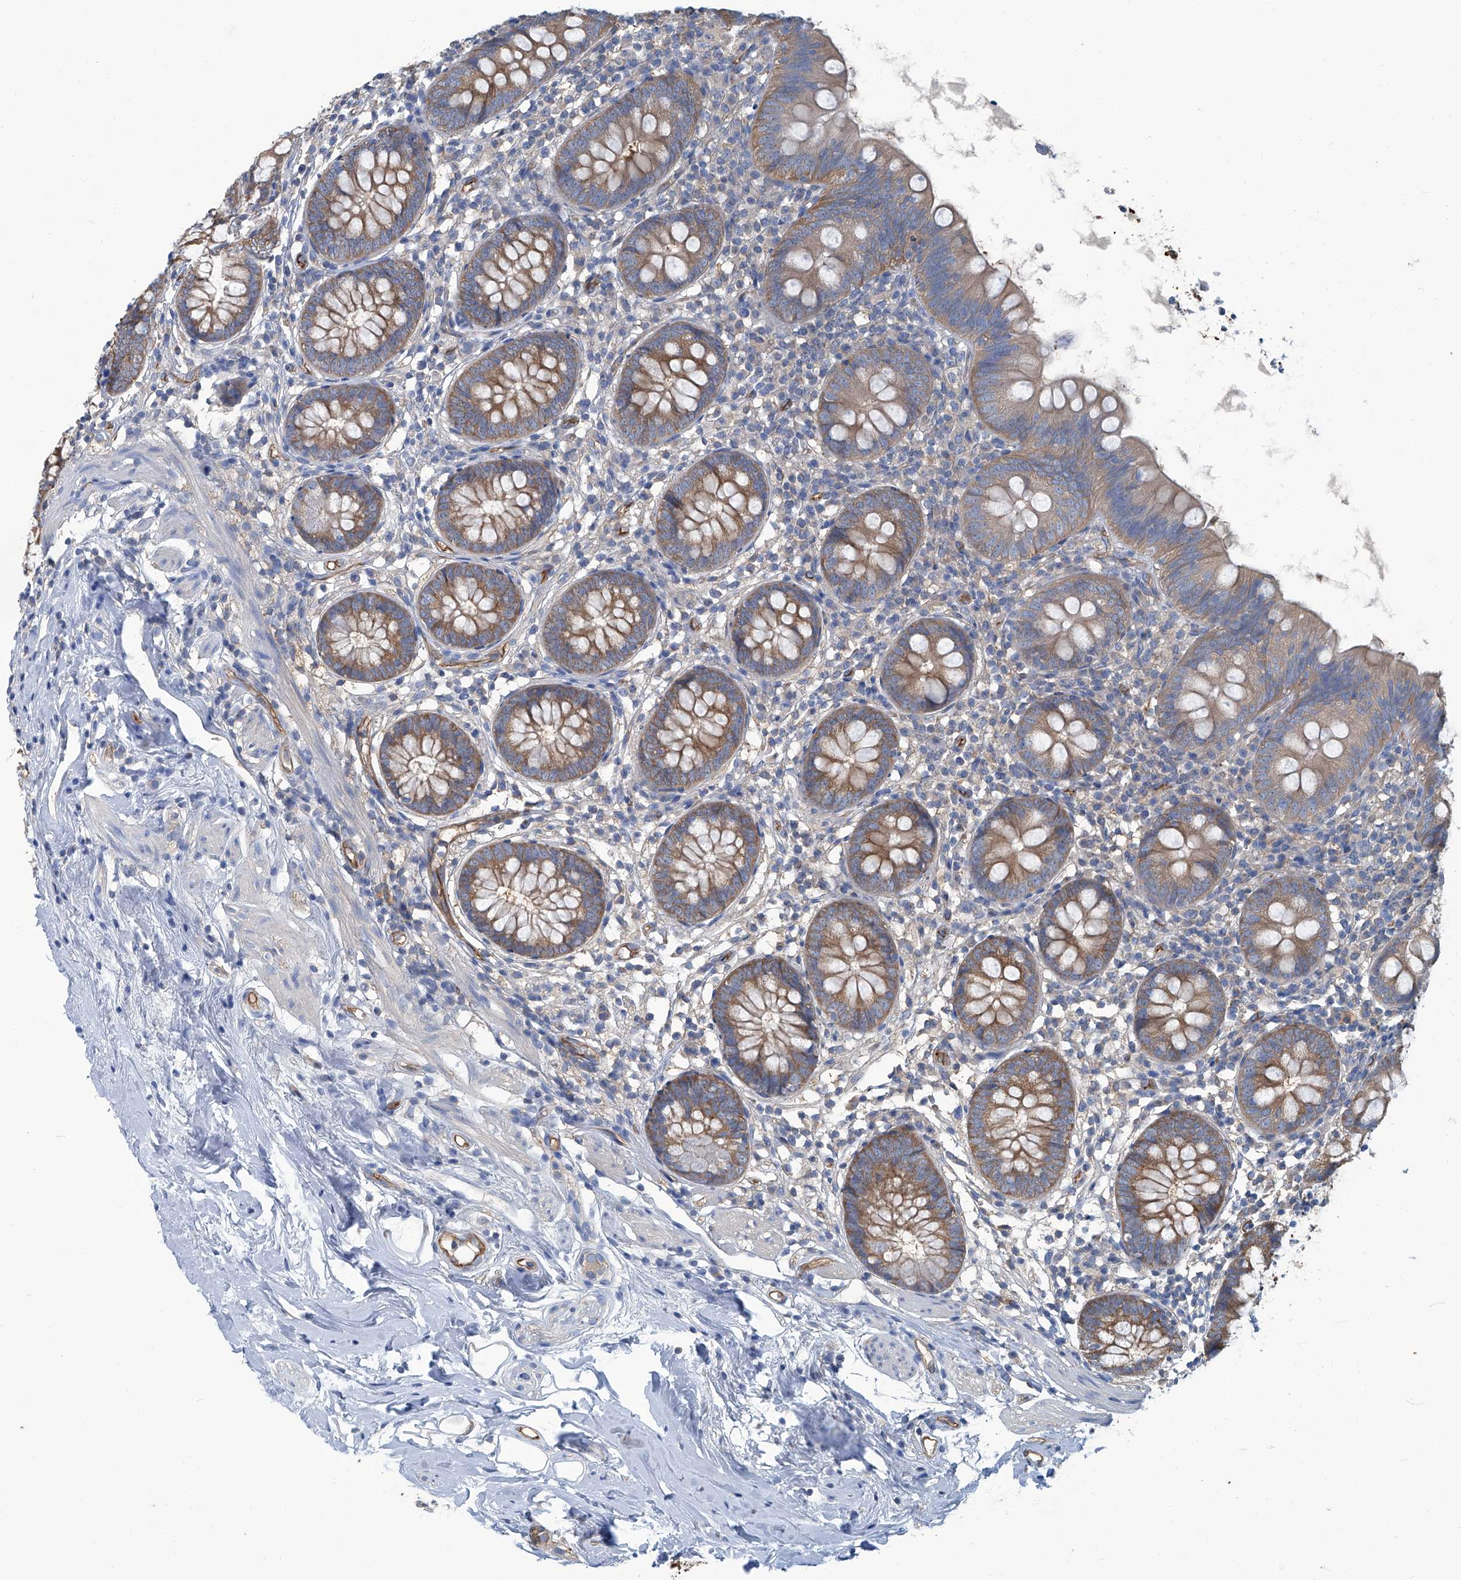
{"staining": {"intensity": "moderate", "quantity": "25%-75%", "location": "cytoplasmic/membranous"}, "tissue": "appendix", "cell_type": "Glandular cells", "image_type": "normal", "snomed": [{"axis": "morphology", "description": "Normal tissue, NOS"}, {"axis": "topography", "description": "Appendix"}], "caption": "Moderate cytoplasmic/membranous expression is identified in approximately 25%-75% of glandular cells in benign appendix.", "gene": "PFKL", "patient": {"sex": "female", "age": 62}}